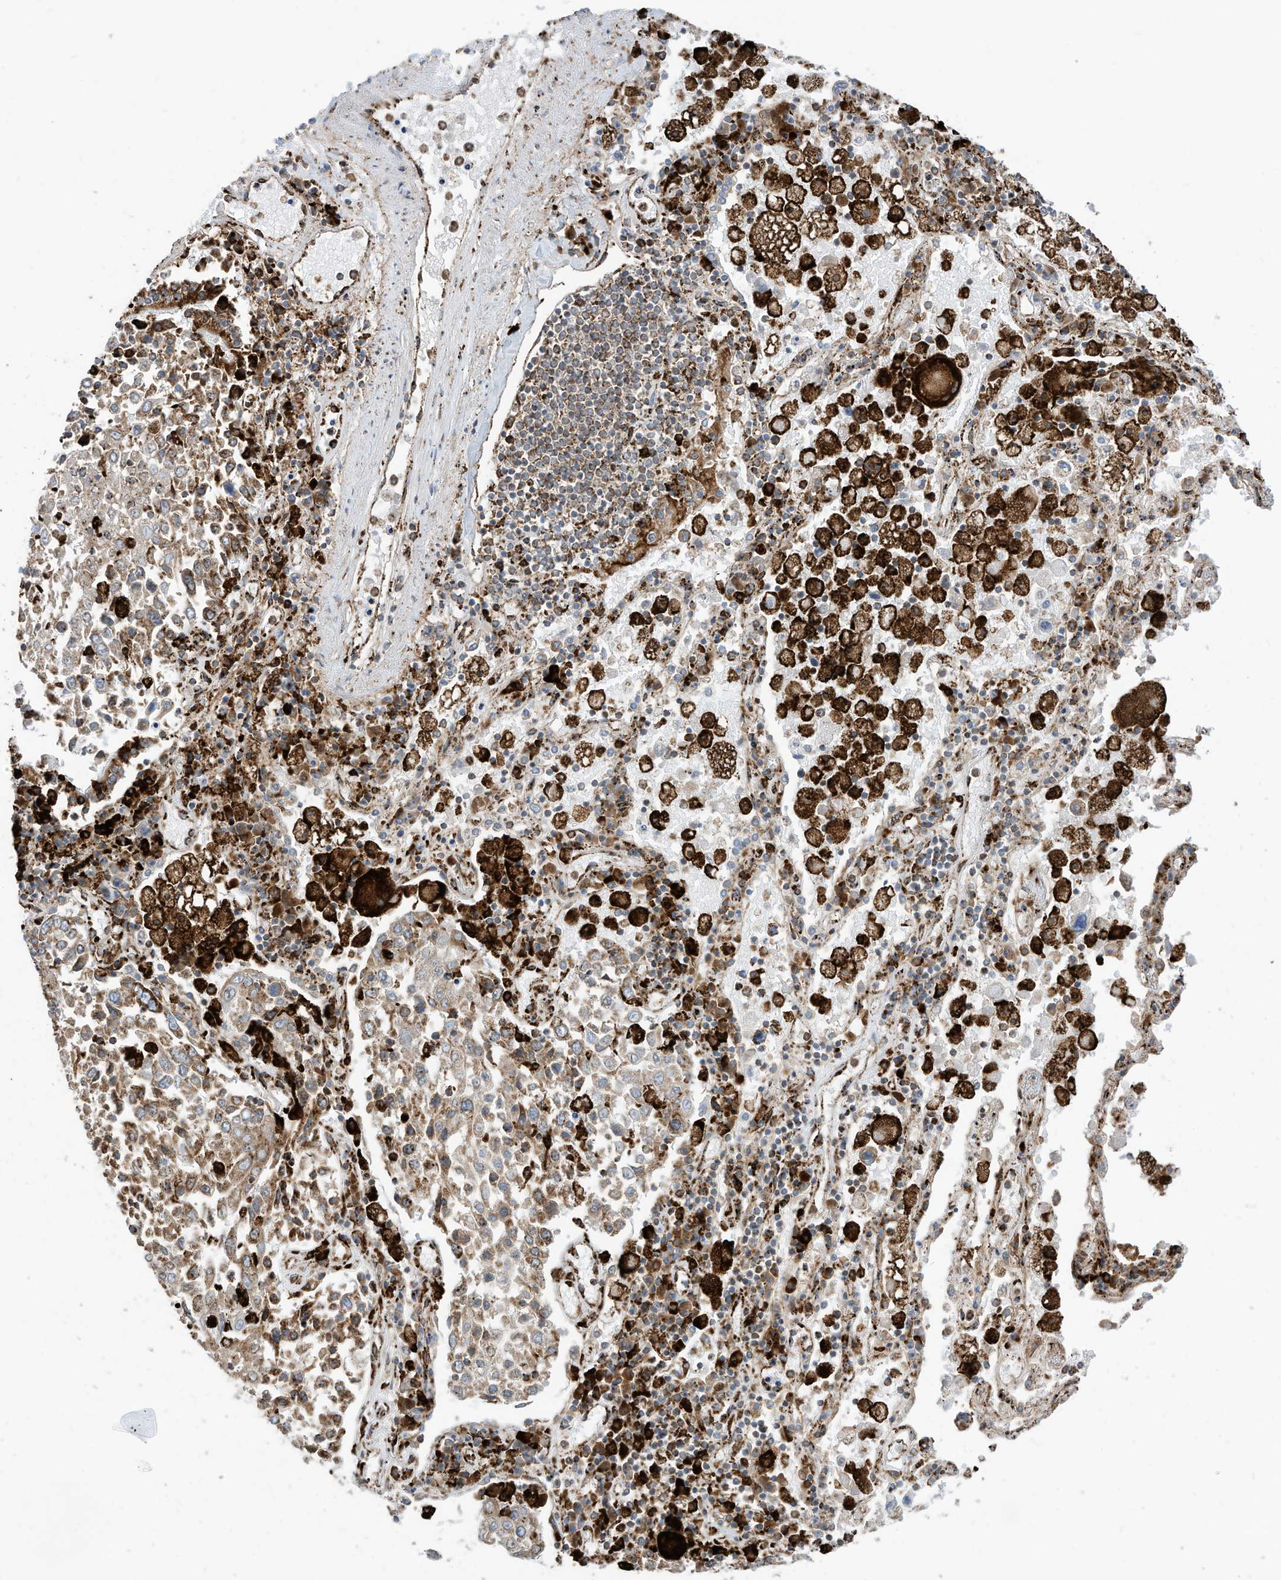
{"staining": {"intensity": "weak", "quantity": ">75%", "location": "cytoplasmic/membranous"}, "tissue": "lung cancer", "cell_type": "Tumor cells", "image_type": "cancer", "snomed": [{"axis": "morphology", "description": "Squamous cell carcinoma, NOS"}, {"axis": "topography", "description": "Lung"}], "caption": "Immunohistochemical staining of human lung cancer (squamous cell carcinoma) shows low levels of weak cytoplasmic/membranous positivity in approximately >75% of tumor cells. (brown staining indicates protein expression, while blue staining denotes nuclei).", "gene": "TRNAU1AP", "patient": {"sex": "male", "age": 65}}